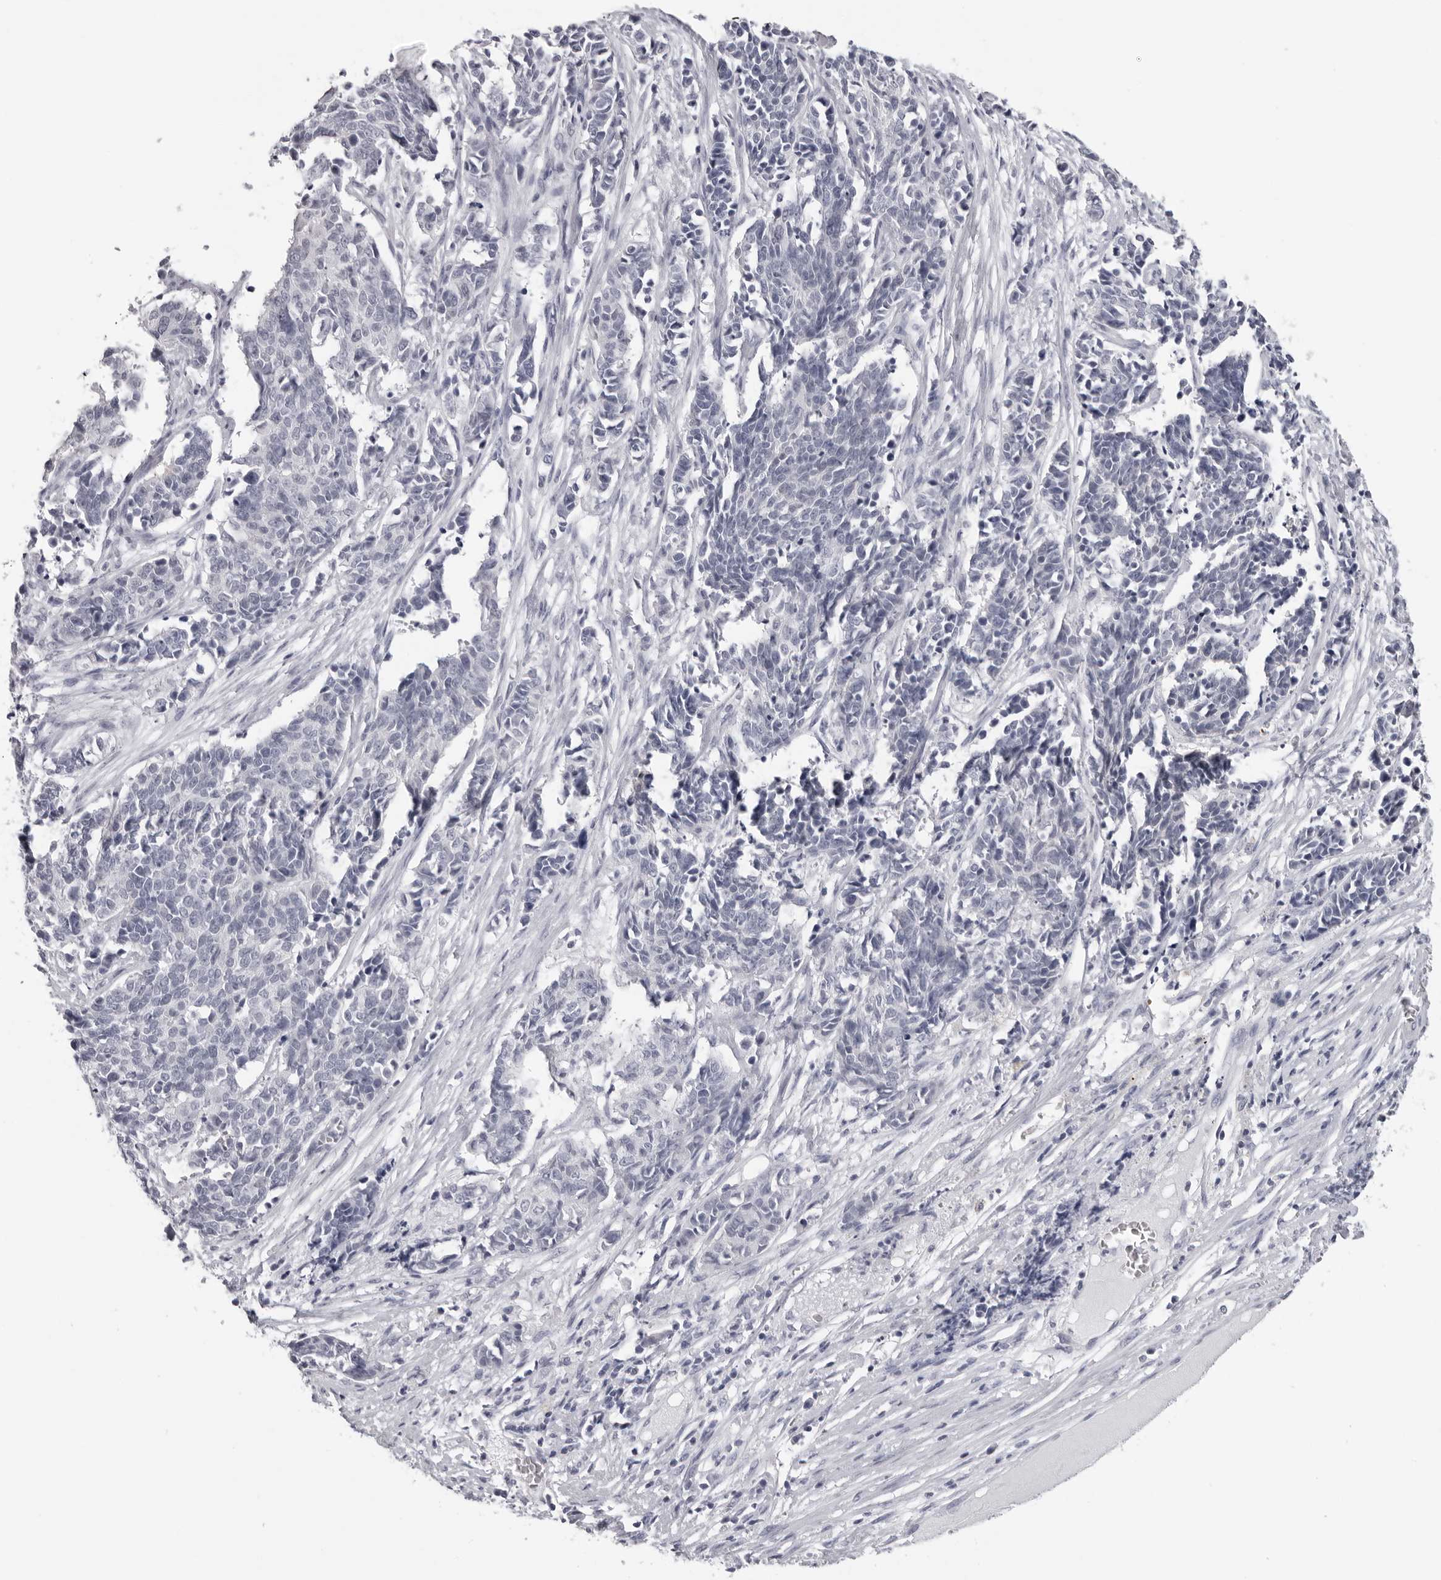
{"staining": {"intensity": "negative", "quantity": "none", "location": "none"}, "tissue": "cervical cancer", "cell_type": "Tumor cells", "image_type": "cancer", "snomed": [{"axis": "morphology", "description": "Normal tissue, NOS"}, {"axis": "morphology", "description": "Squamous cell carcinoma, NOS"}, {"axis": "topography", "description": "Cervix"}], "caption": "DAB immunohistochemical staining of squamous cell carcinoma (cervical) displays no significant expression in tumor cells.", "gene": "DNALI1", "patient": {"sex": "female", "age": 35}}